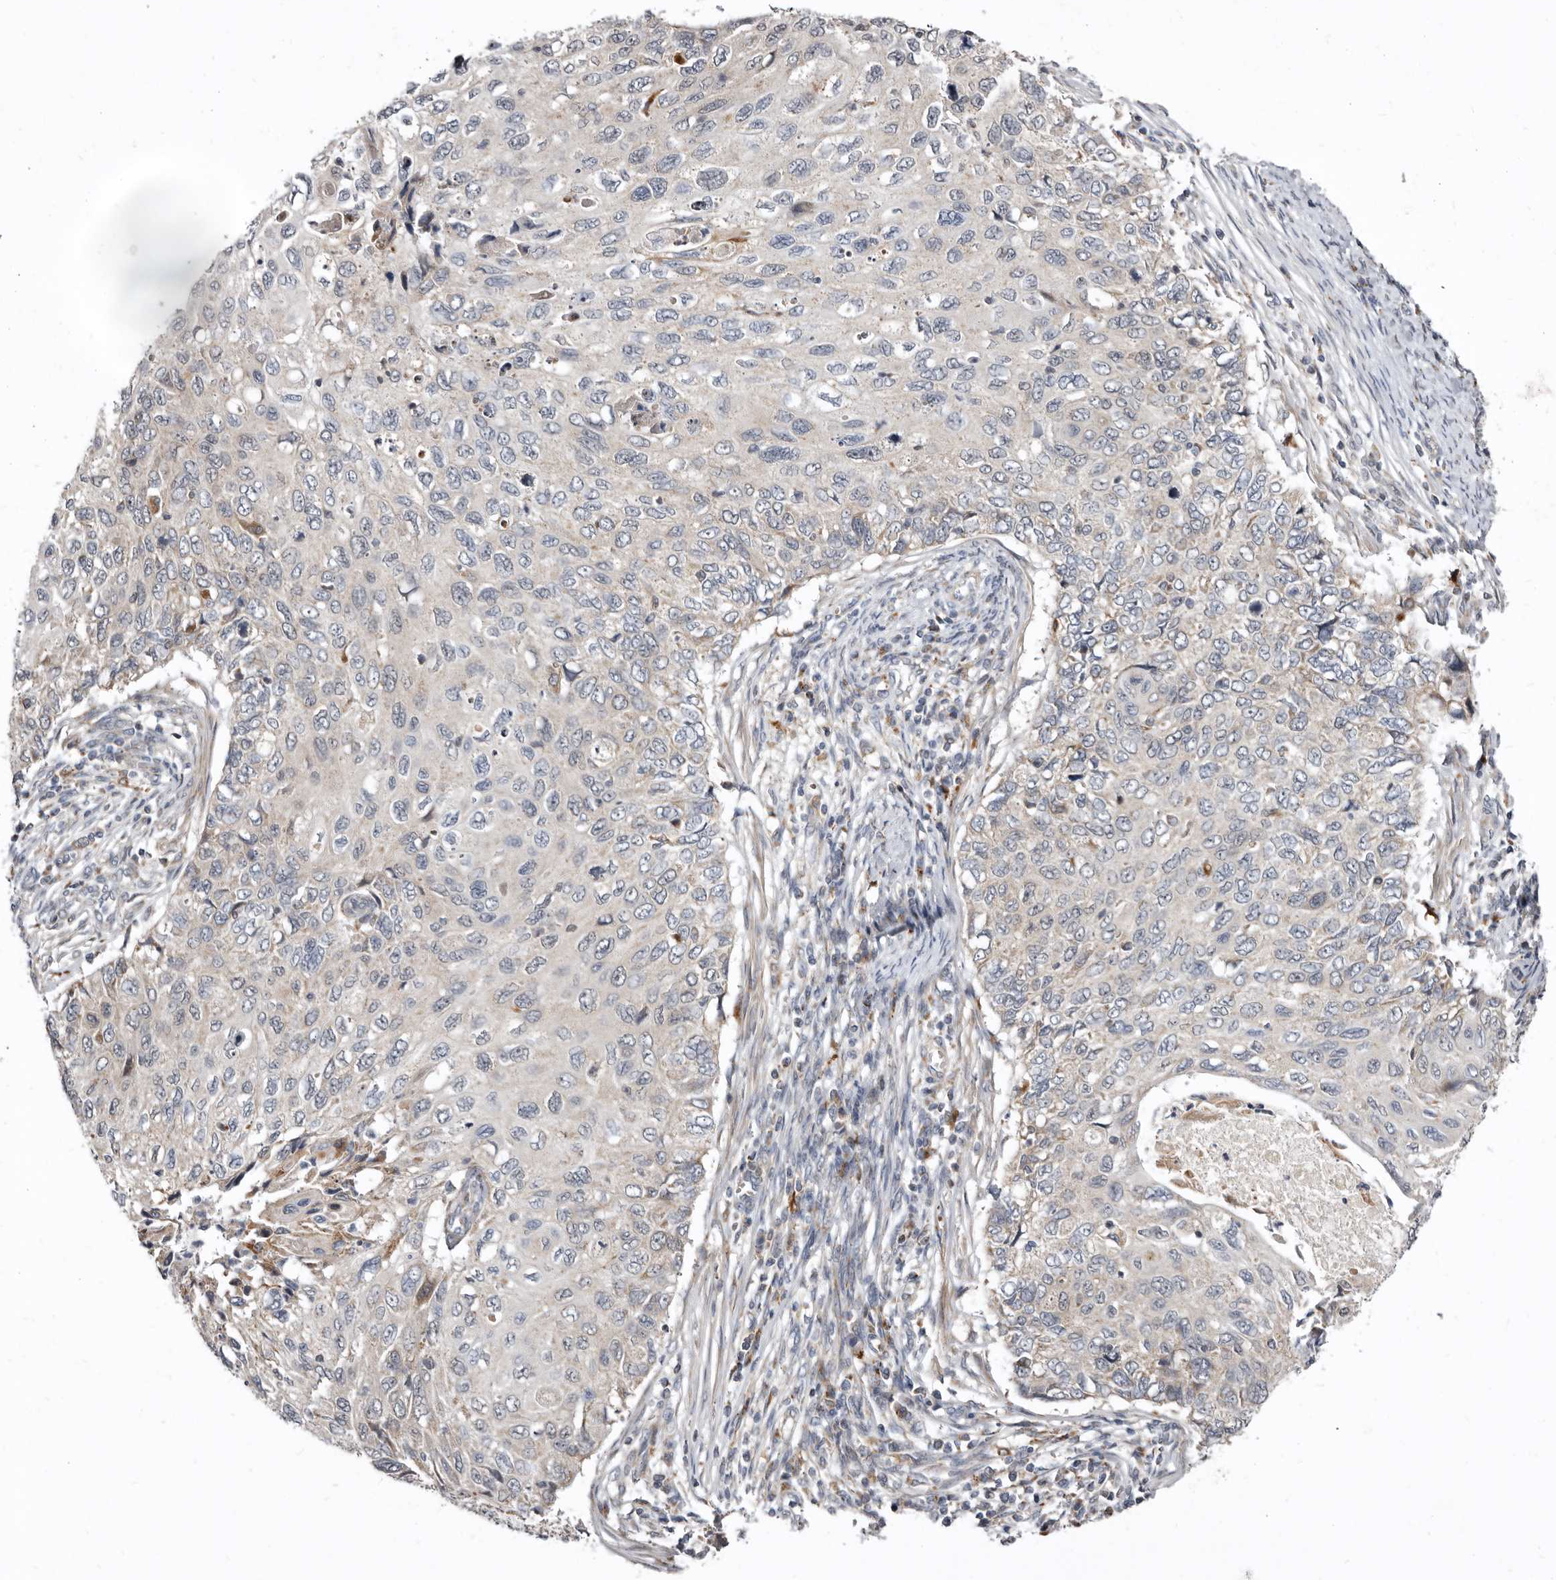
{"staining": {"intensity": "negative", "quantity": "none", "location": "none"}, "tissue": "cervical cancer", "cell_type": "Tumor cells", "image_type": "cancer", "snomed": [{"axis": "morphology", "description": "Squamous cell carcinoma, NOS"}, {"axis": "topography", "description": "Cervix"}], "caption": "A photomicrograph of human cervical squamous cell carcinoma is negative for staining in tumor cells.", "gene": "SMC4", "patient": {"sex": "female", "age": 70}}